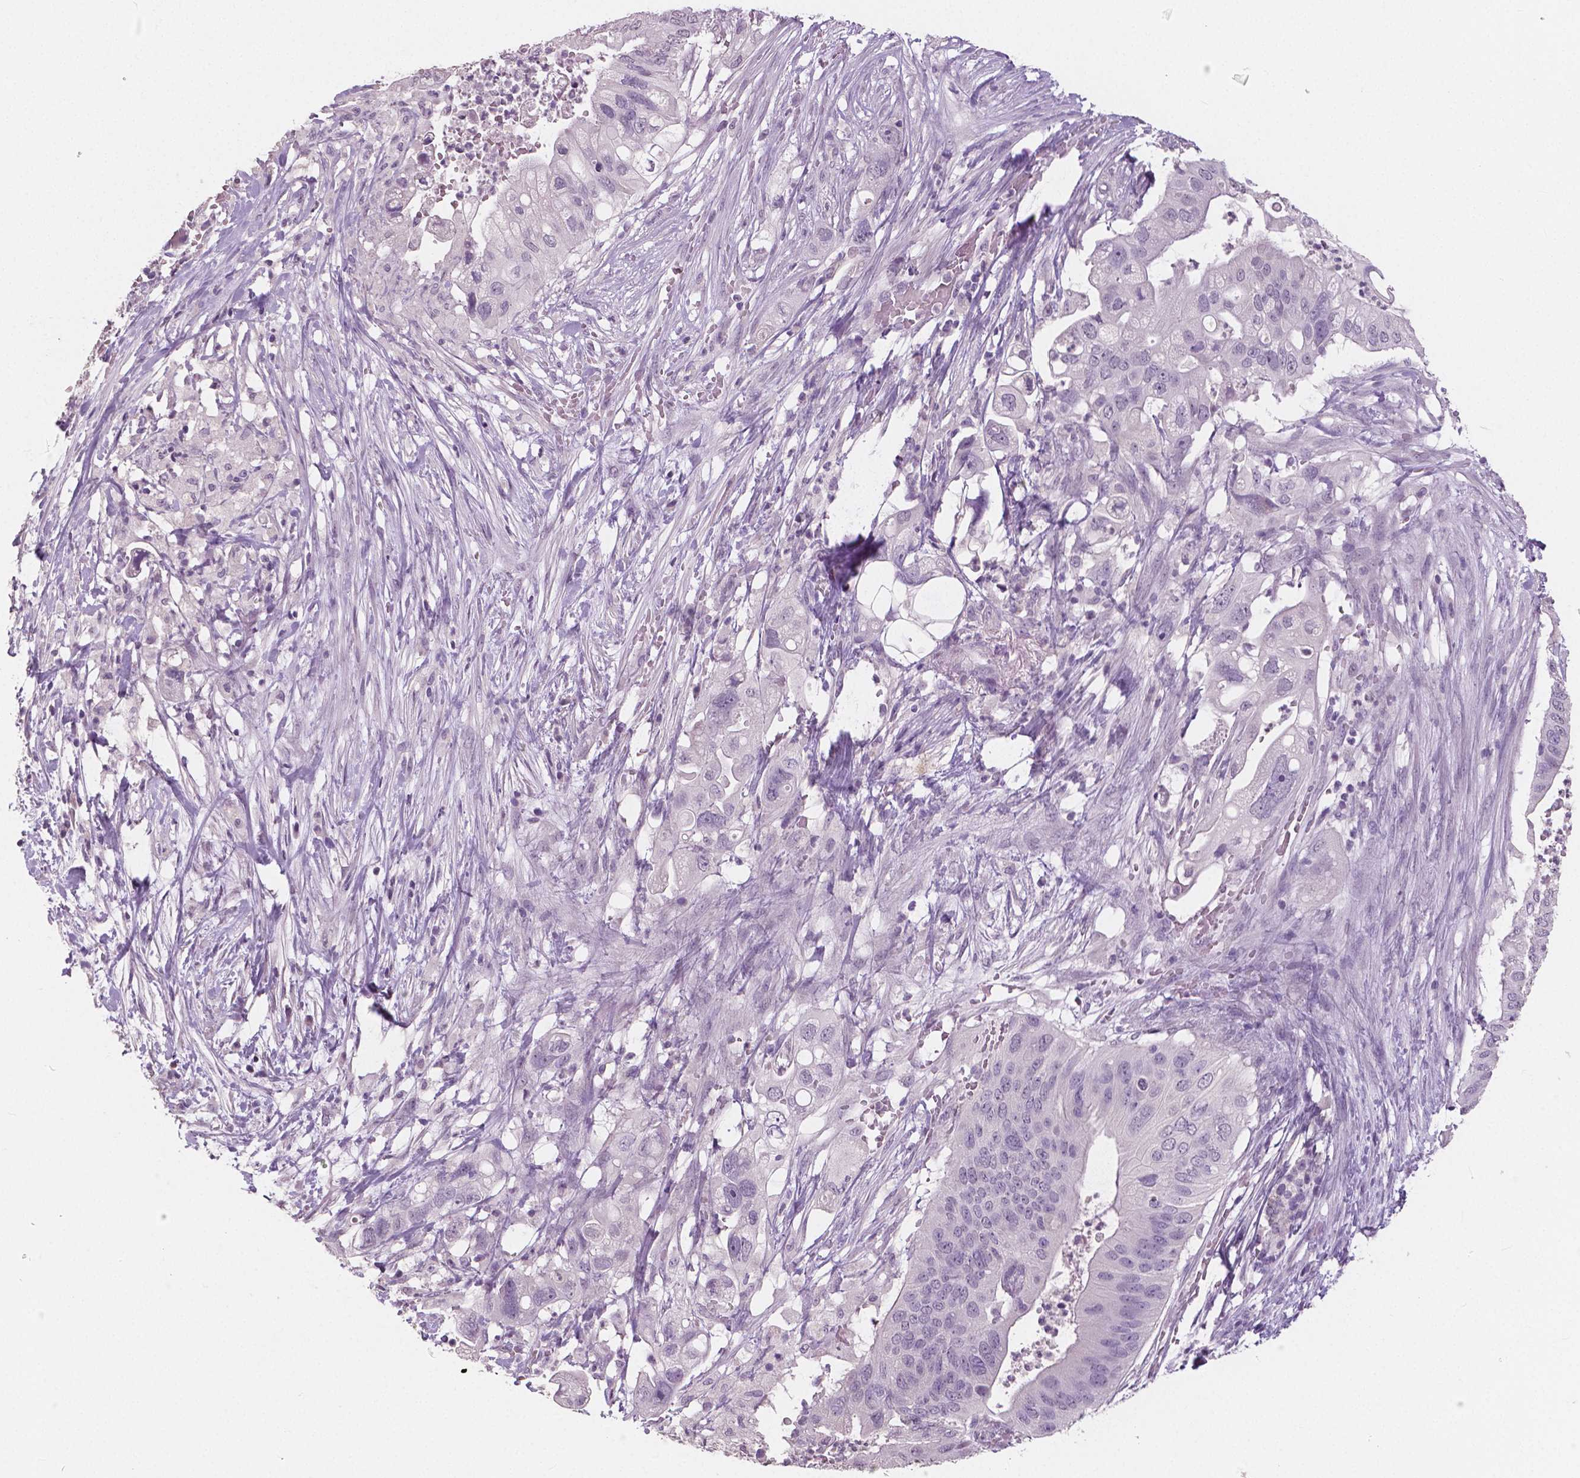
{"staining": {"intensity": "negative", "quantity": "none", "location": "none"}, "tissue": "pancreatic cancer", "cell_type": "Tumor cells", "image_type": "cancer", "snomed": [{"axis": "morphology", "description": "Adenocarcinoma, NOS"}, {"axis": "topography", "description": "Pancreas"}], "caption": "The immunohistochemistry image has no significant positivity in tumor cells of pancreatic cancer (adenocarcinoma) tissue.", "gene": "NECAB1", "patient": {"sex": "female", "age": 72}}